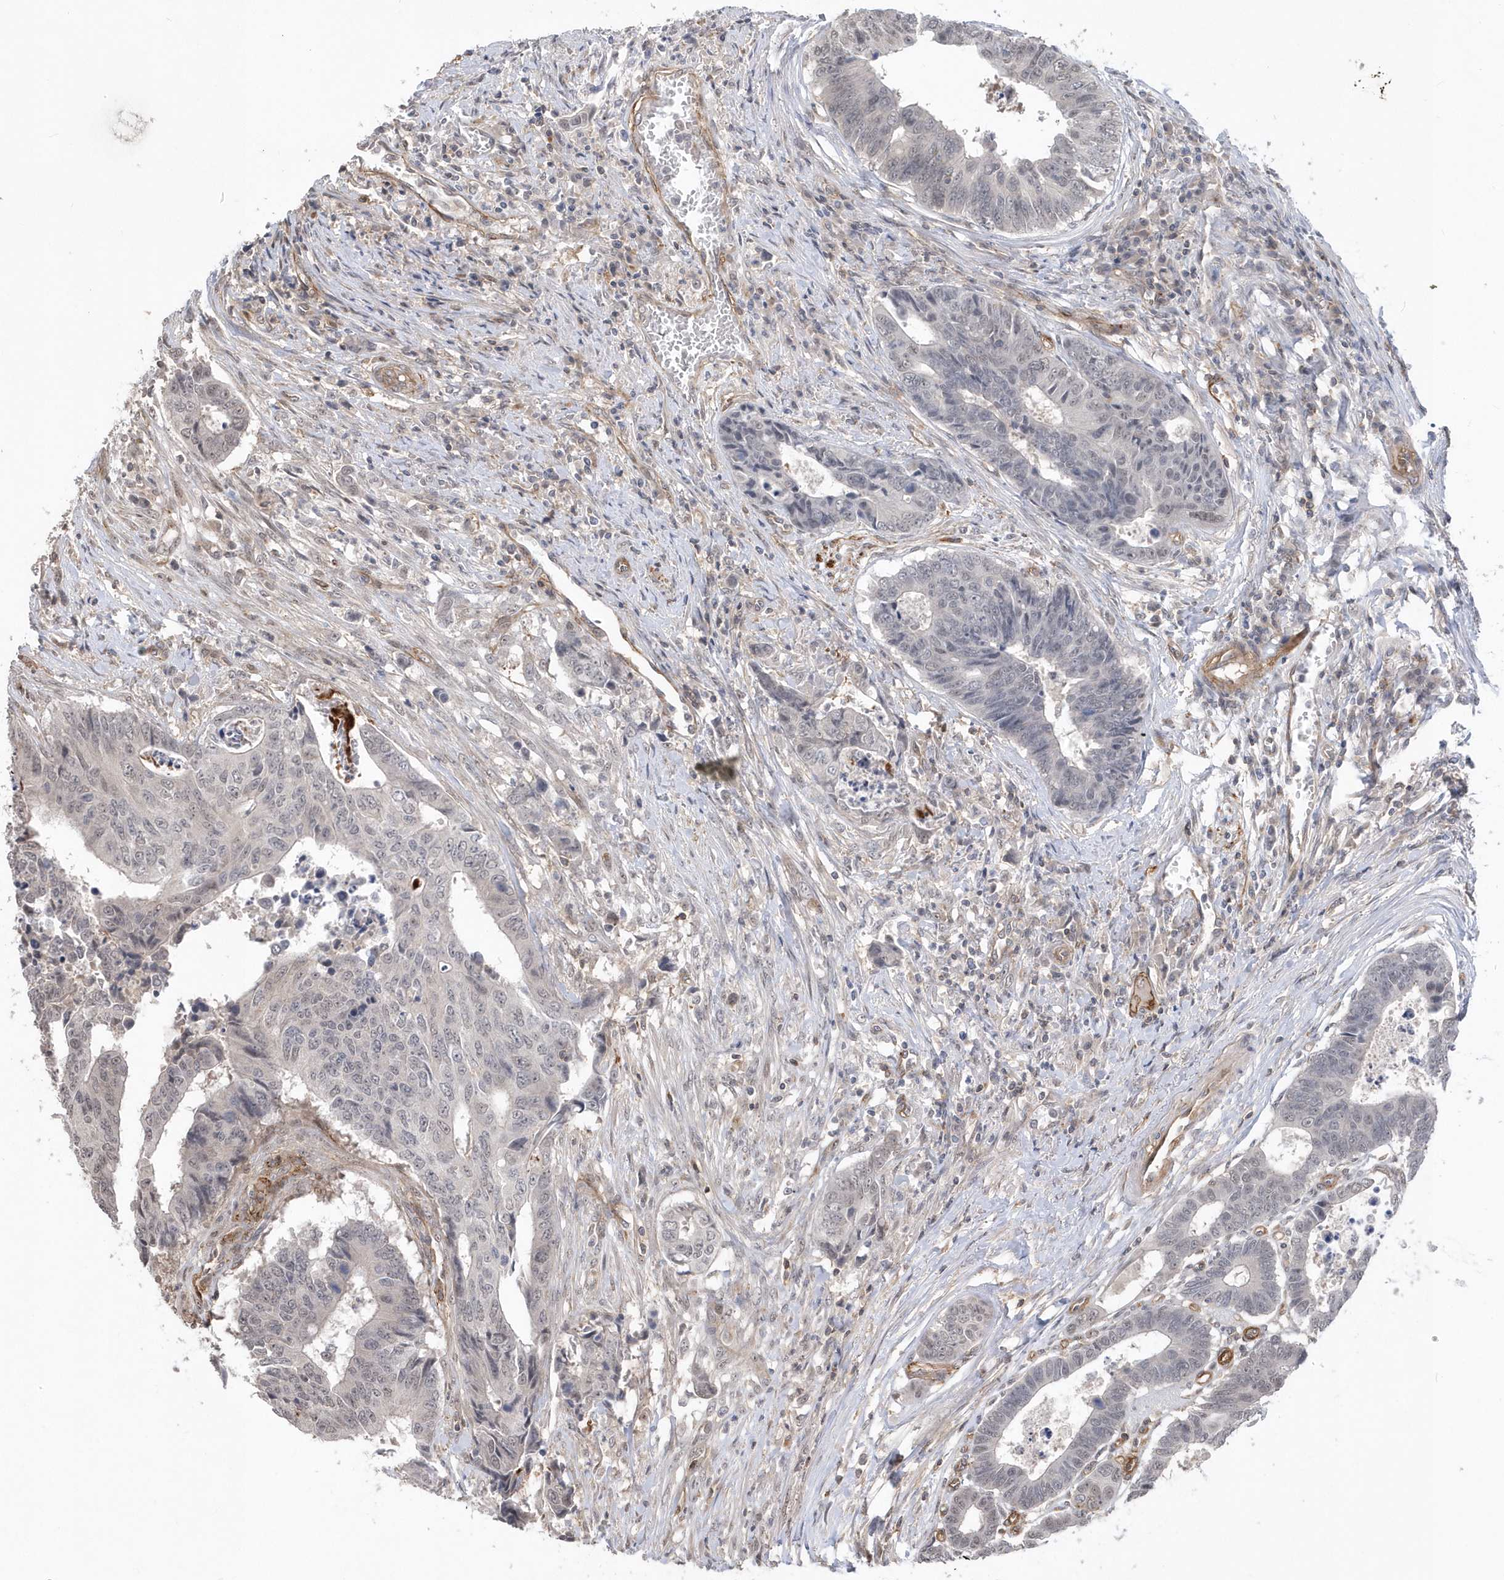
{"staining": {"intensity": "weak", "quantity": "<25%", "location": "nuclear"}, "tissue": "colorectal cancer", "cell_type": "Tumor cells", "image_type": "cancer", "snomed": [{"axis": "morphology", "description": "Adenocarcinoma, NOS"}, {"axis": "topography", "description": "Rectum"}], "caption": "IHC of human colorectal adenocarcinoma demonstrates no expression in tumor cells.", "gene": "CRIP3", "patient": {"sex": "male", "age": 84}}